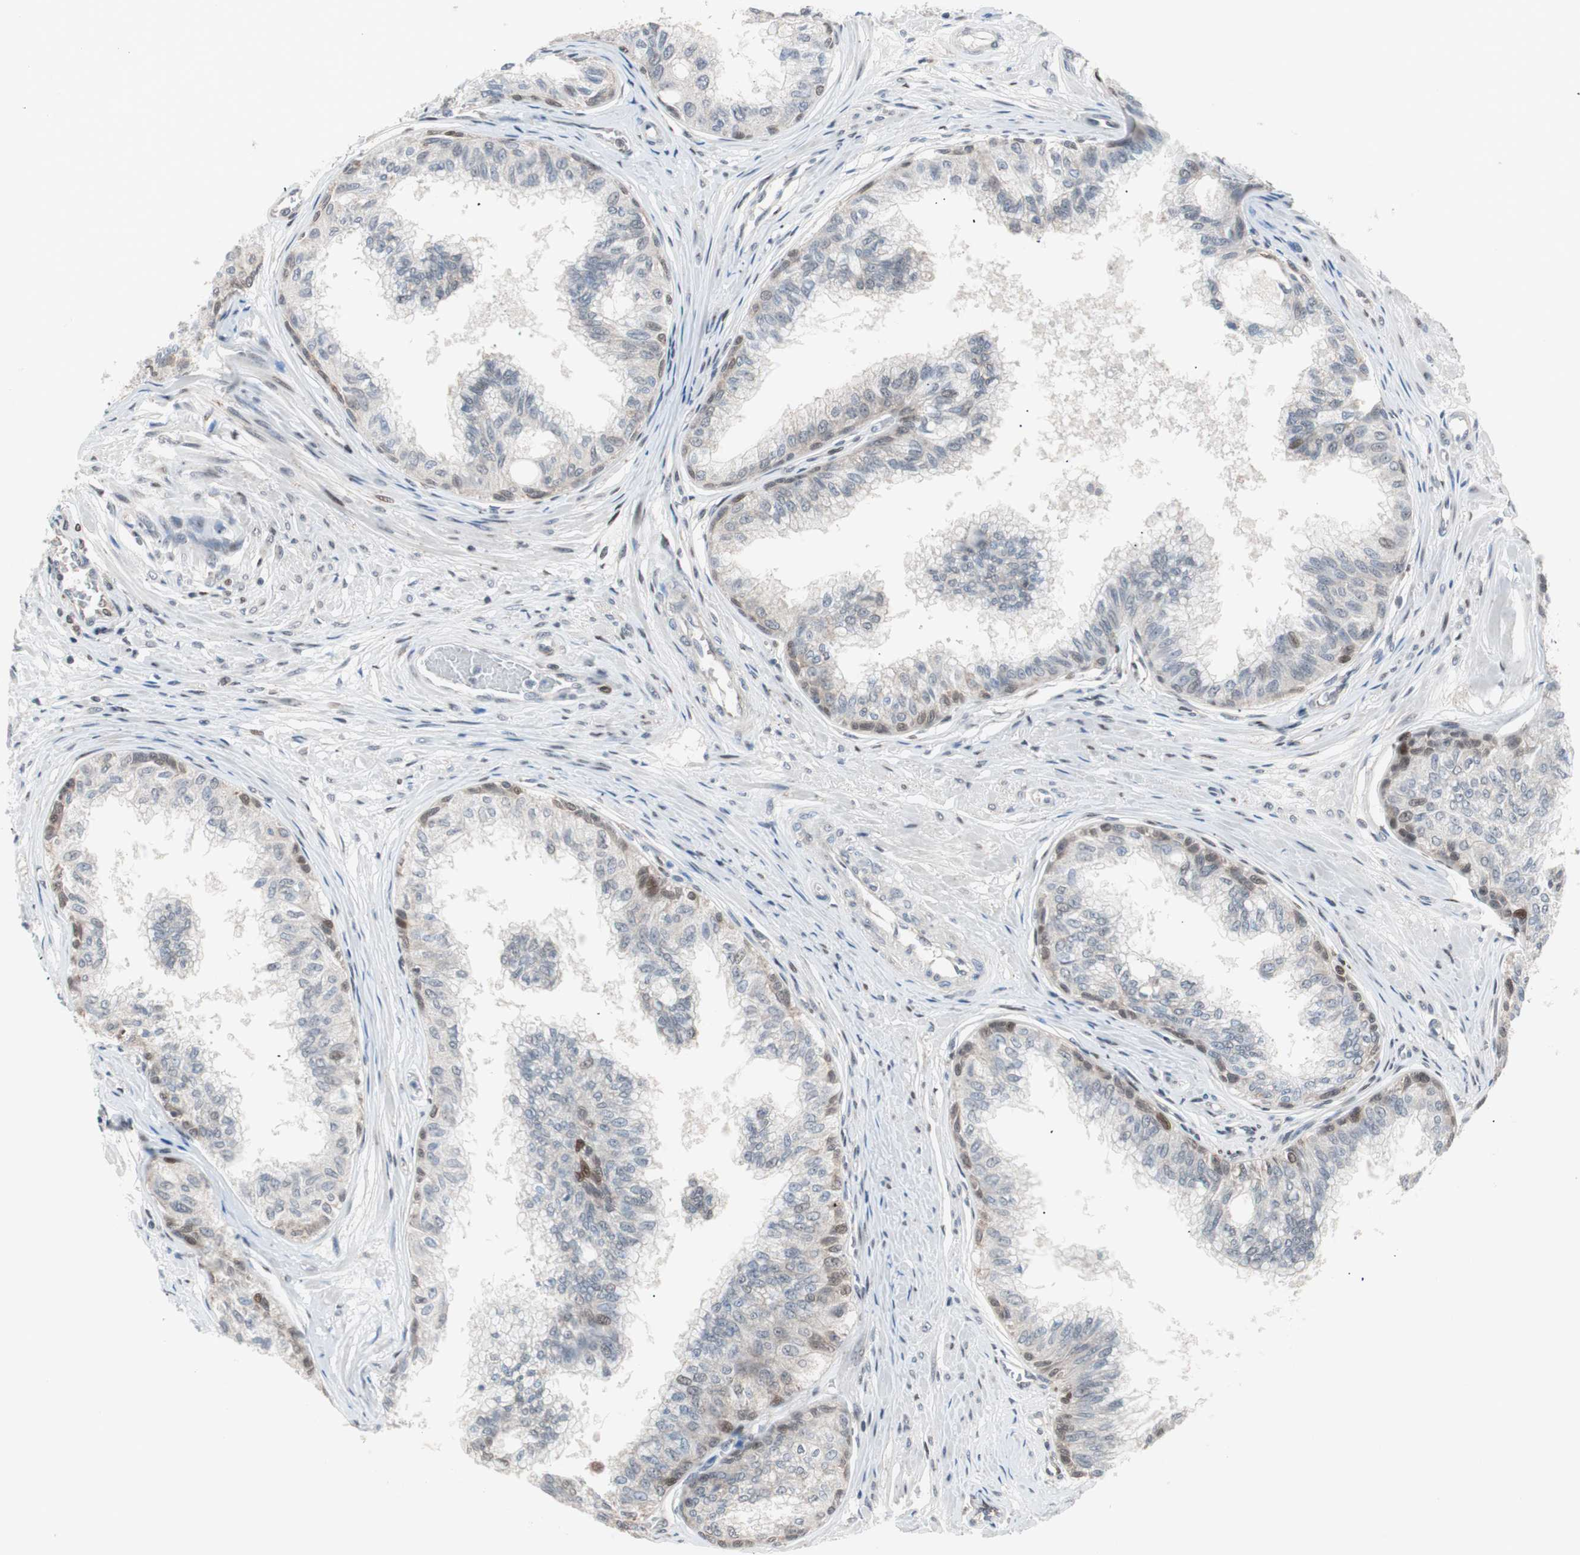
{"staining": {"intensity": "moderate", "quantity": "<25%", "location": "nuclear"}, "tissue": "prostate", "cell_type": "Glandular cells", "image_type": "normal", "snomed": [{"axis": "morphology", "description": "Normal tissue, NOS"}, {"axis": "topography", "description": "Prostate"}, {"axis": "topography", "description": "Seminal veicle"}], "caption": "Glandular cells reveal low levels of moderate nuclear expression in about <25% of cells in unremarkable human prostate.", "gene": "POLH", "patient": {"sex": "male", "age": 60}}